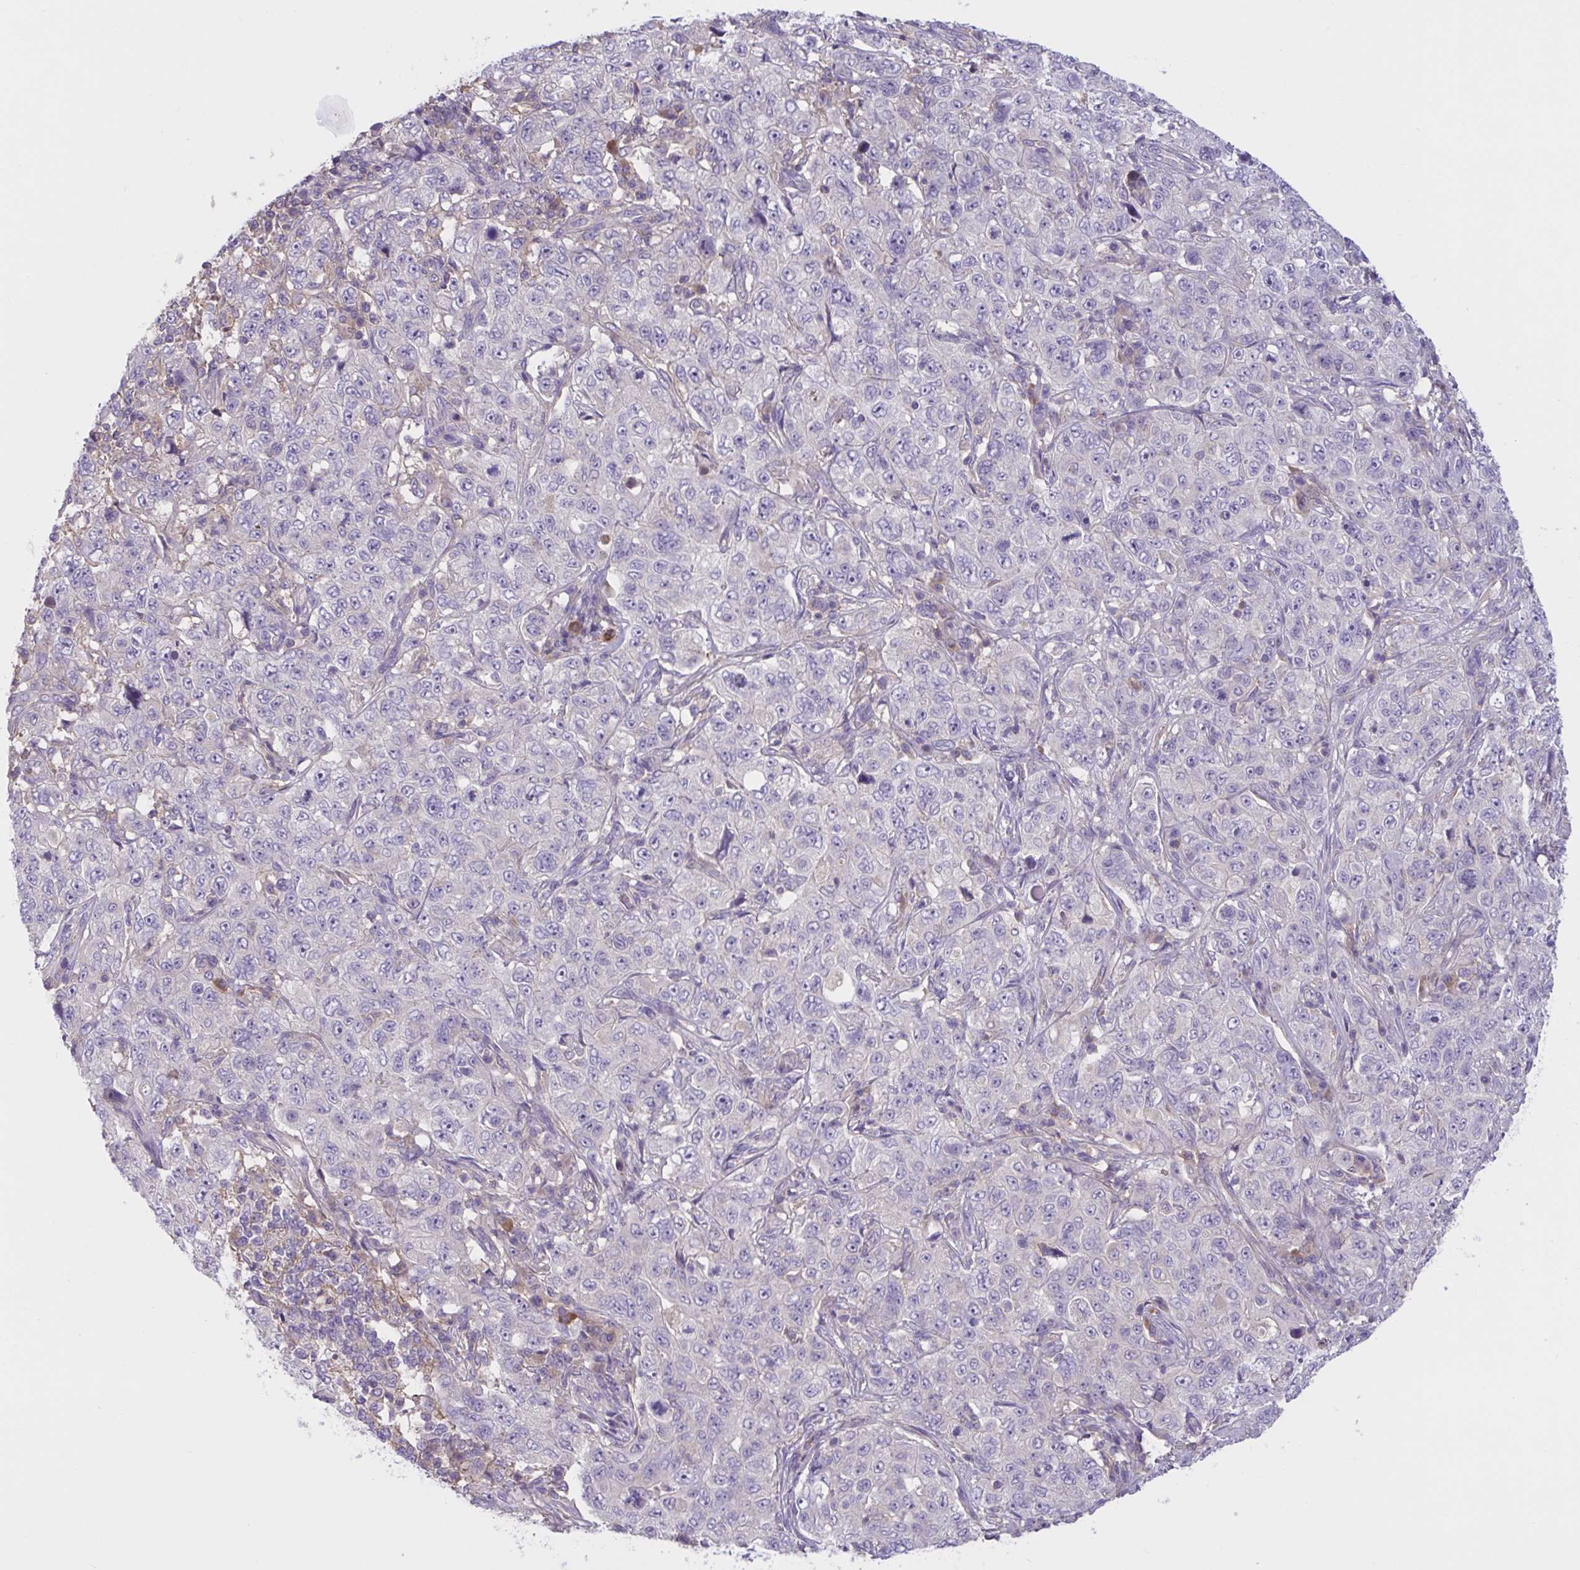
{"staining": {"intensity": "negative", "quantity": "none", "location": "none"}, "tissue": "pancreatic cancer", "cell_type": "Tumor cells", "image_type": "cancer", "snomed": [{"axis": "morphology", "description": "Adenocarcinoma, NOS"}, {"axis": "topography", "description": "Pancreas"}], "caption": "This is a micrograph of immunohistochemistry (IHC) staining of pancreatic cancer, which shows no staining in tumor cells.", "gene": "WNT9B", "patient": {"sex": "male", "age": 68}}